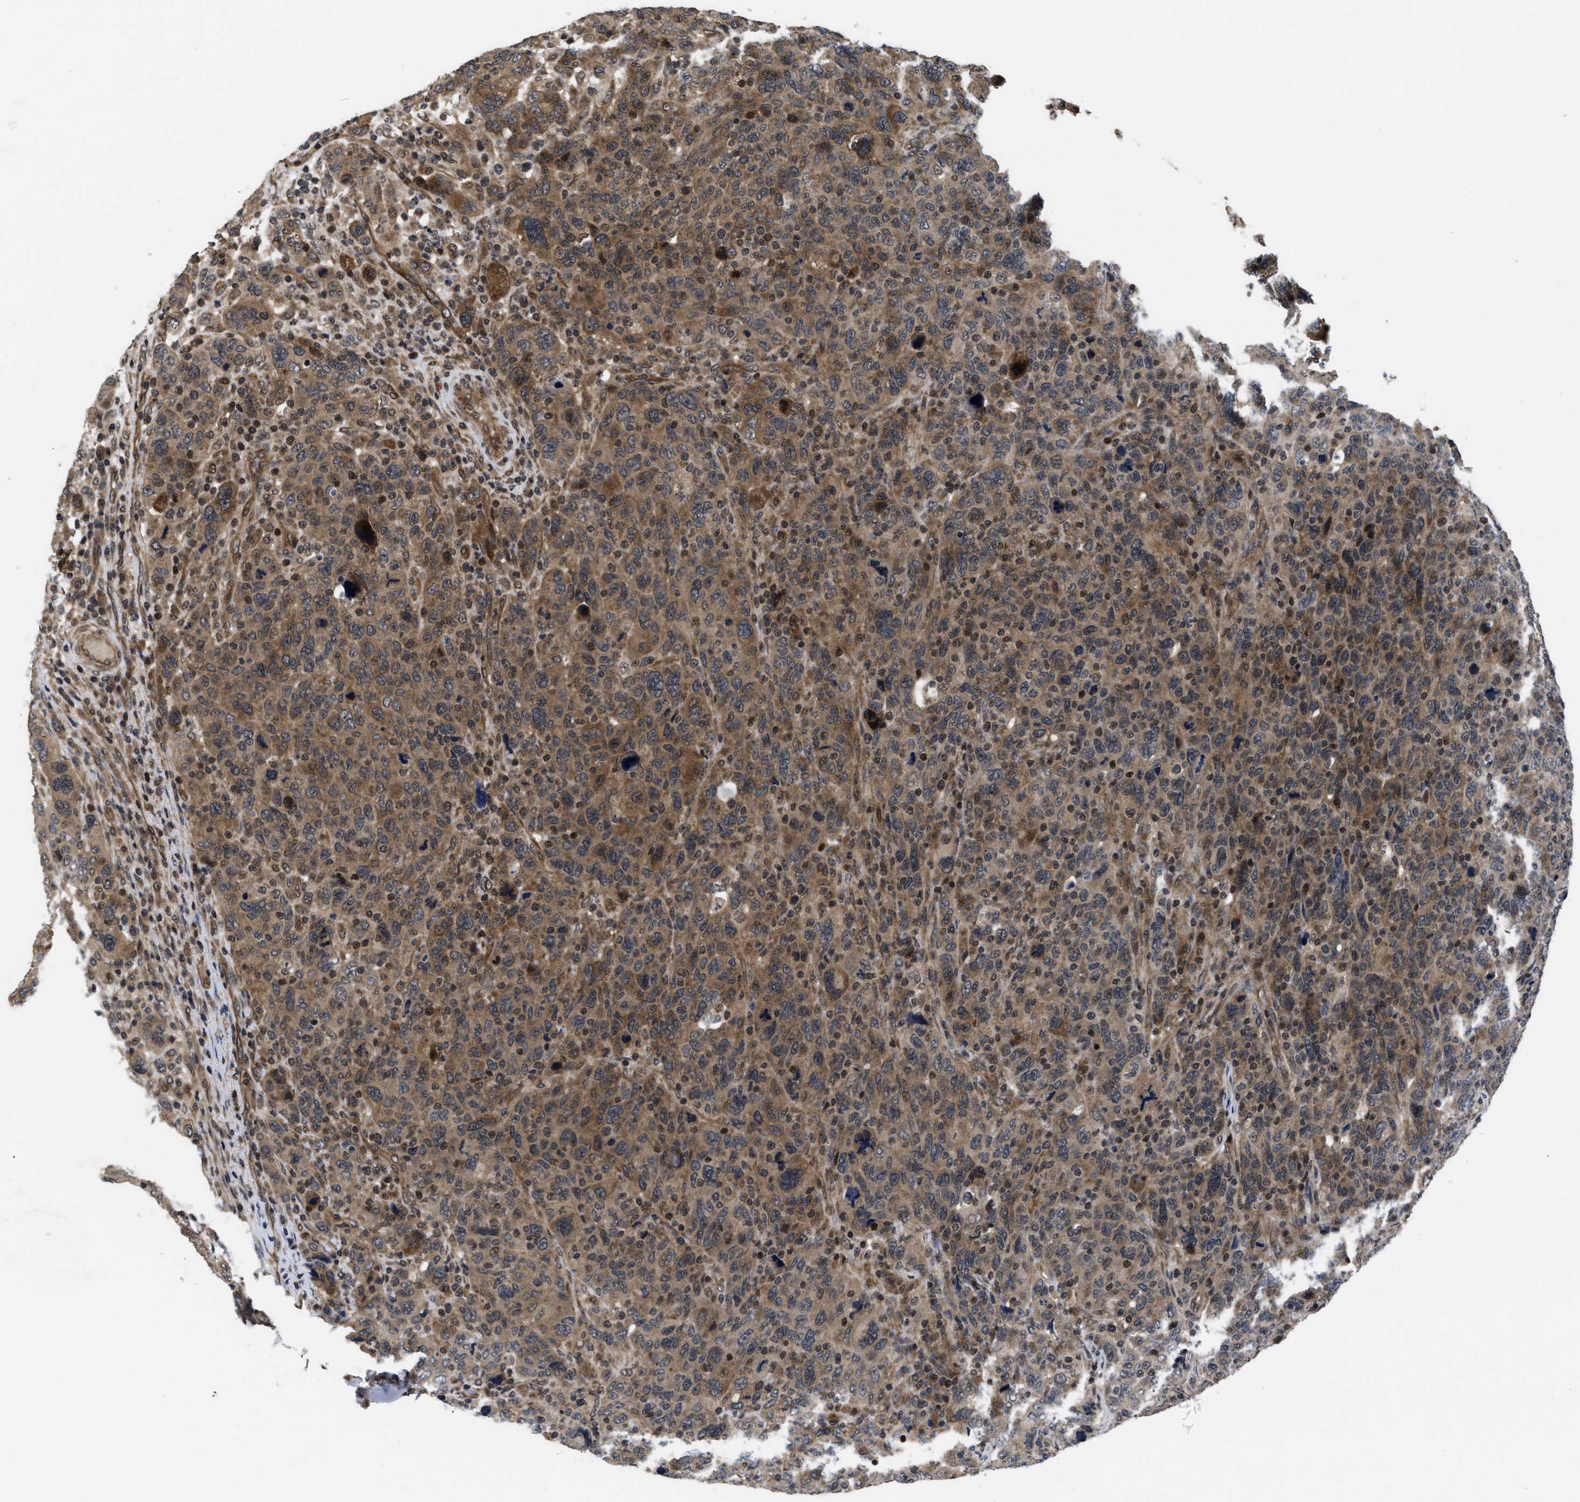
{"staining": {"intensity": "moderate", "quantity": ">75%", "location": "cytoplasmic/membranous"}, "tissue": "breast cancer", "cell_type": "Tumor cells", "image_type": "cancer", "snomed": [{"axis": "morphology", "description": "Duct carcinoma"}, {"axis": "topography", "description": "Breast"}], "caption": "Breast cancer (invasive ductal carcinoma) stained for a protein (brown) shows moderate cytoplasmic/membranous positive staining in about >75% of tumor cells.", "gene": "DNAJC14", "patient": {"sex": "female", "age": 37}}